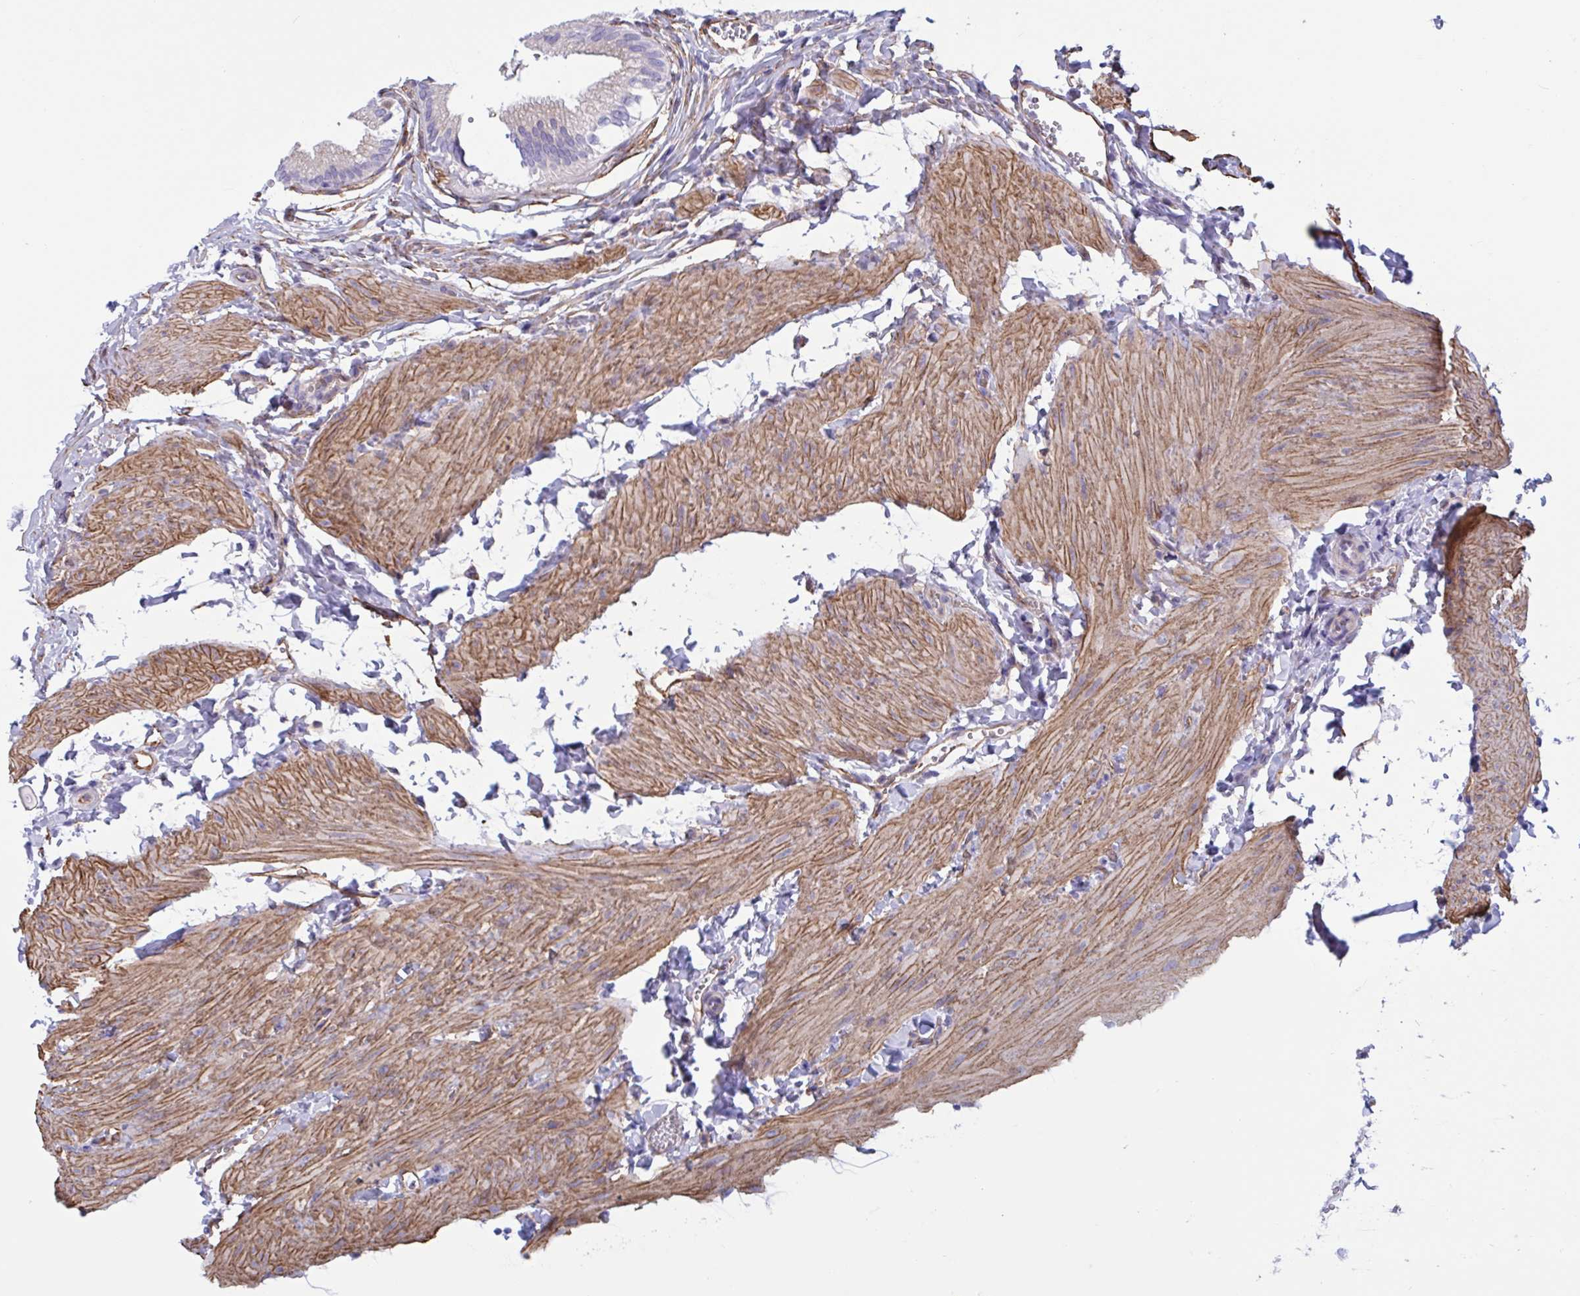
{"staining": {"intensity": "moderate", "quantity": "<25%", "location": "cytoplasmic/membranous"}, "tissue": "gallbladder", "cell_type": "Glandular cells", "image_type": "normal", "snomed": [{"axis": "morphology", "description": "Normal tissue, NOS"}, {"axis": "topography", "description": "Gallbladder"}, {"axis": "topography", "description": "Peripheral nerve tissue"}], "caption": "Immunohistochemical staining of normal human gallbladder displays moderate cytoplasmic/membranous protein positivity in about <25% of glandular cells.", "gene": "RPL22L1", "patient": {"sex": "male", "age": 17}}